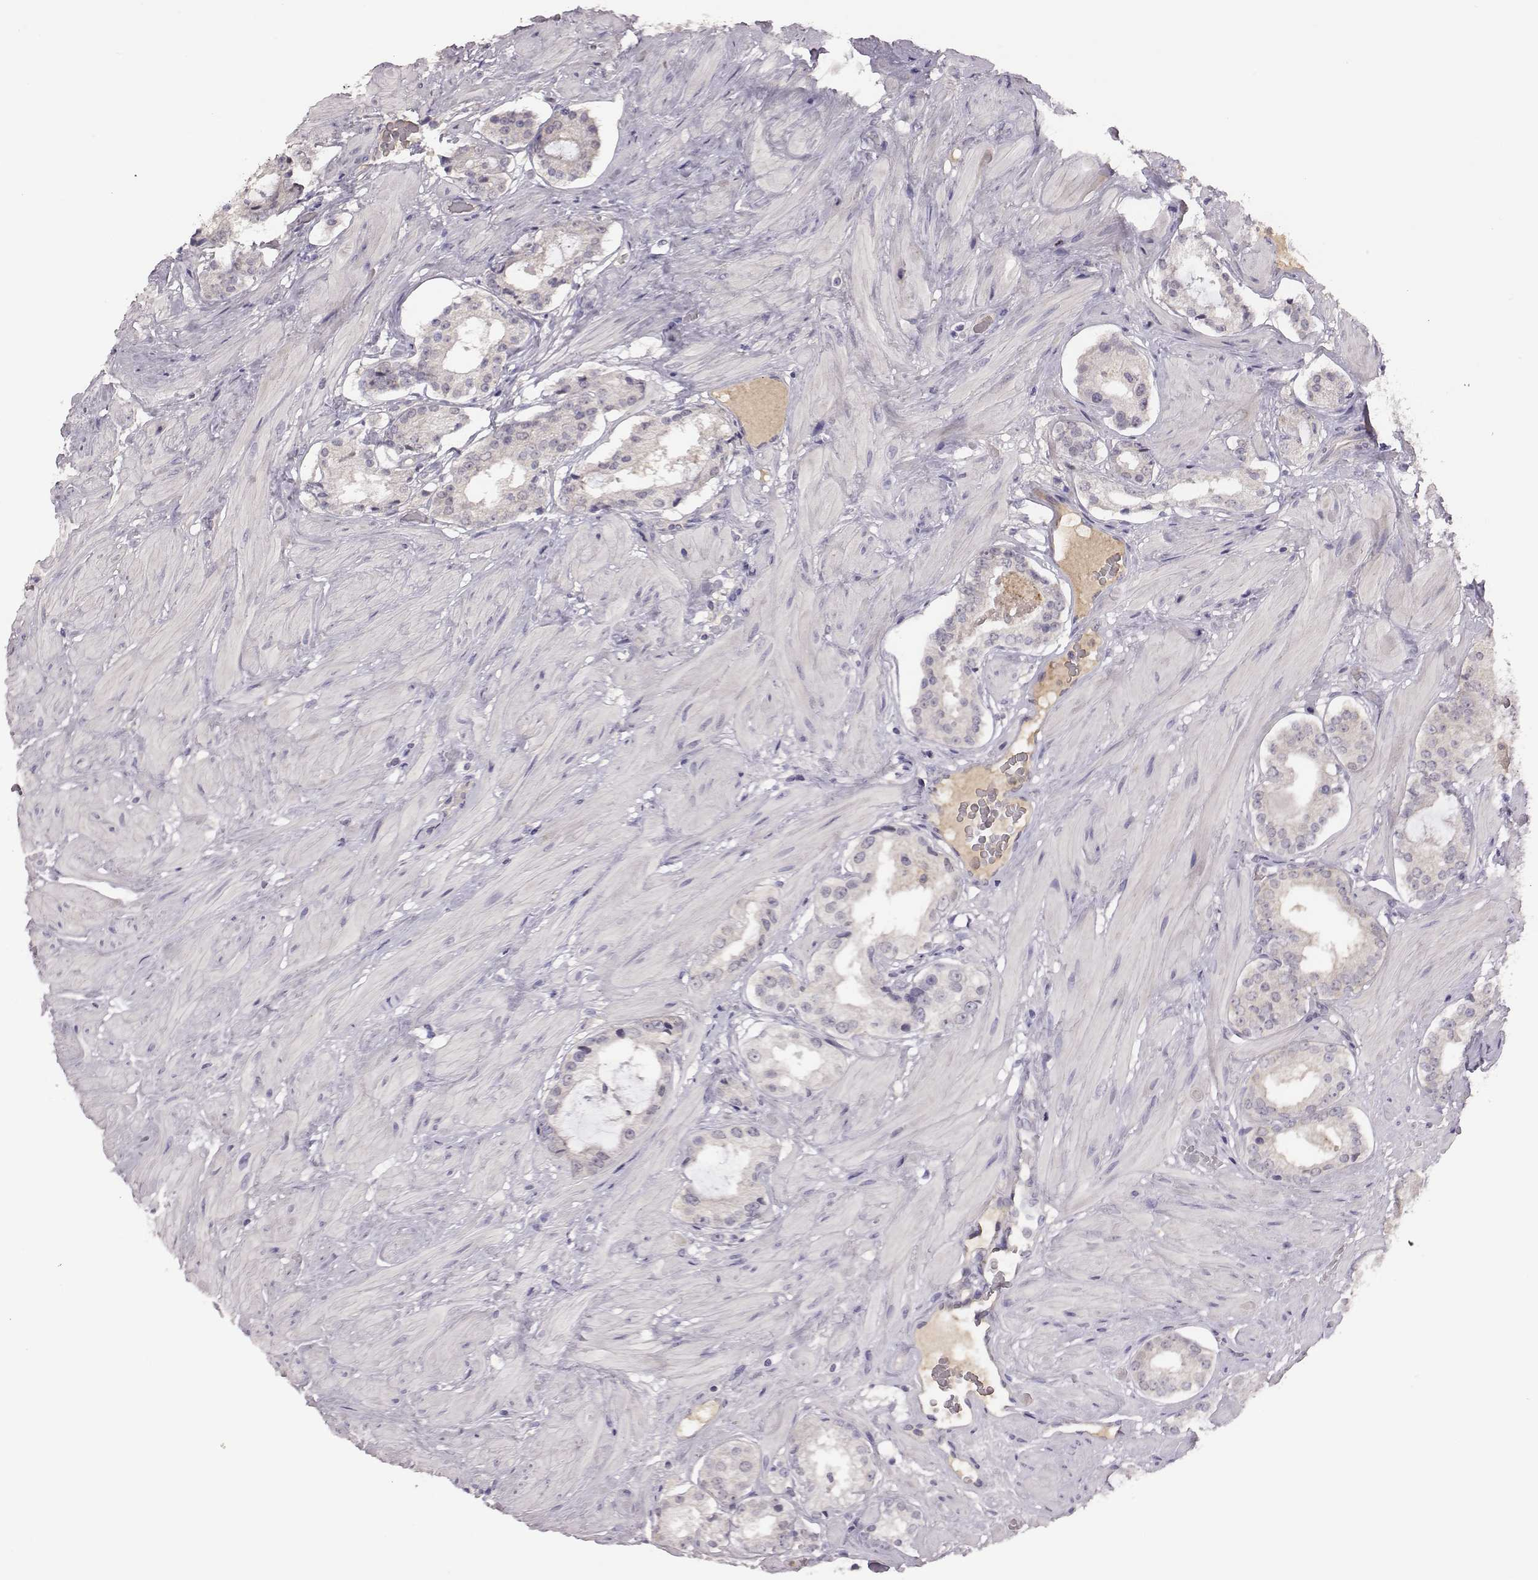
{"staining": {"intensity": "negative", "quantity": "none", "location": "none"}, "tissue": "prostate cancer", "cell_type": "Tumor cells", "image_type": "cancer", "snomed": [{"axis": "morphology", "description": "Adenocarcinoma, Low grade"}, {"axis": "topography", "description": "Prostate"}], "caption": "DAB (3,3'-diaminobenzidine) immunohistochemical staining of human prostate cancer displays no significant staining in tumor cells.", "gene": "KMO", "patient": {"sex": "male", "age": 60}}